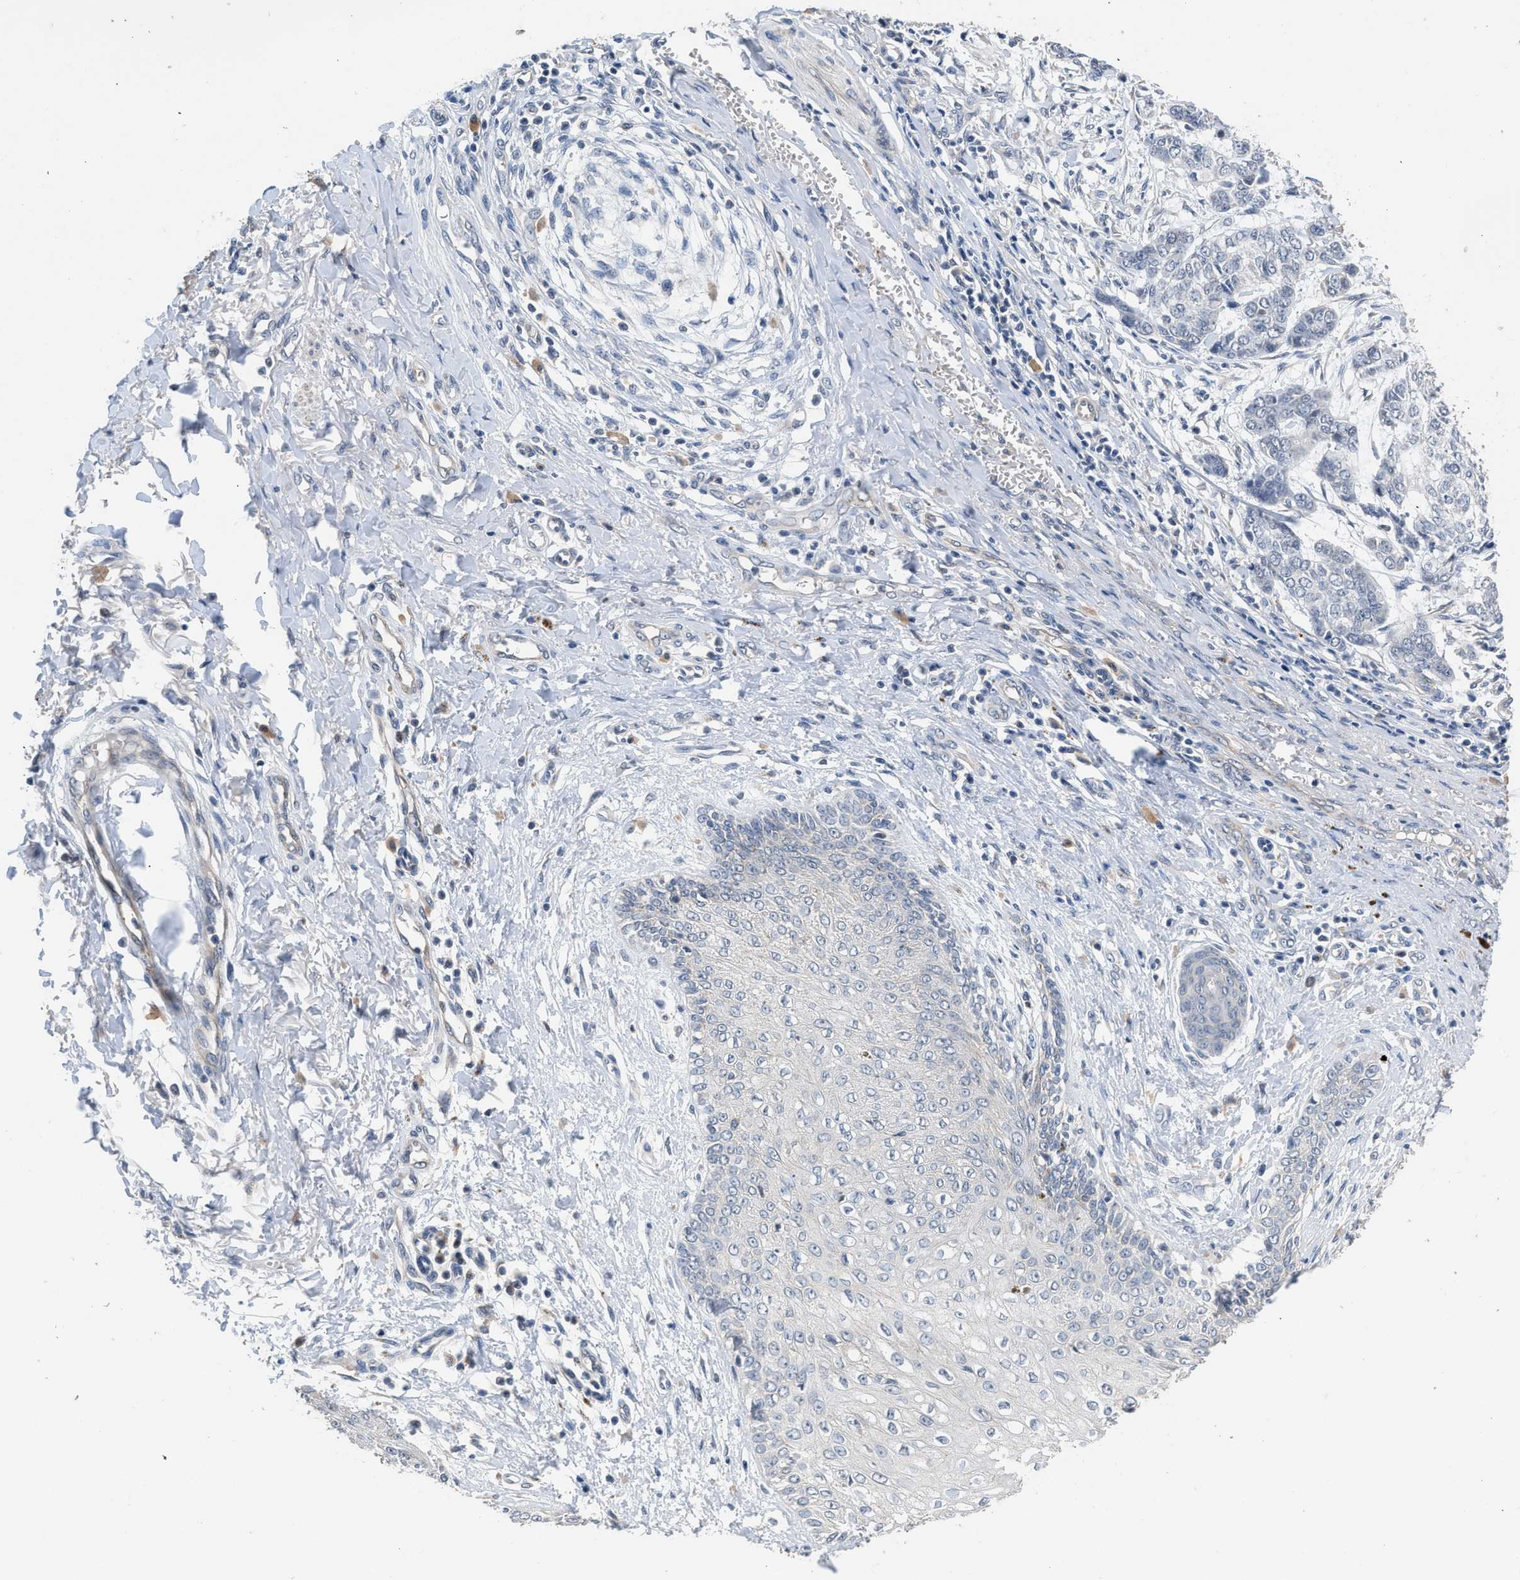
{"staining": {"intensity": "negative", "quantity": "none", "location": "none"}, "tissue": "skin cancer", "cell_type": "Tumor cells", "image_type": "cancer", "snomed": [{"axis": "morphology", "description": "Basal cell carcinoma"}, {"axis": "topography", "description": "Skin"}], "caption": "This micrograph is of skin basal cell carcinoma stained with IHC to label a protein in brown with the nuclei are counter-stained blue. There is no expression in tumor cells. (DAB (3,3'-diaminobenzidine) IHC visualized using brightfield microscopy, high magnification).", "gene": "CSF3R", "patient": {"sex": "female", "age": 64}}